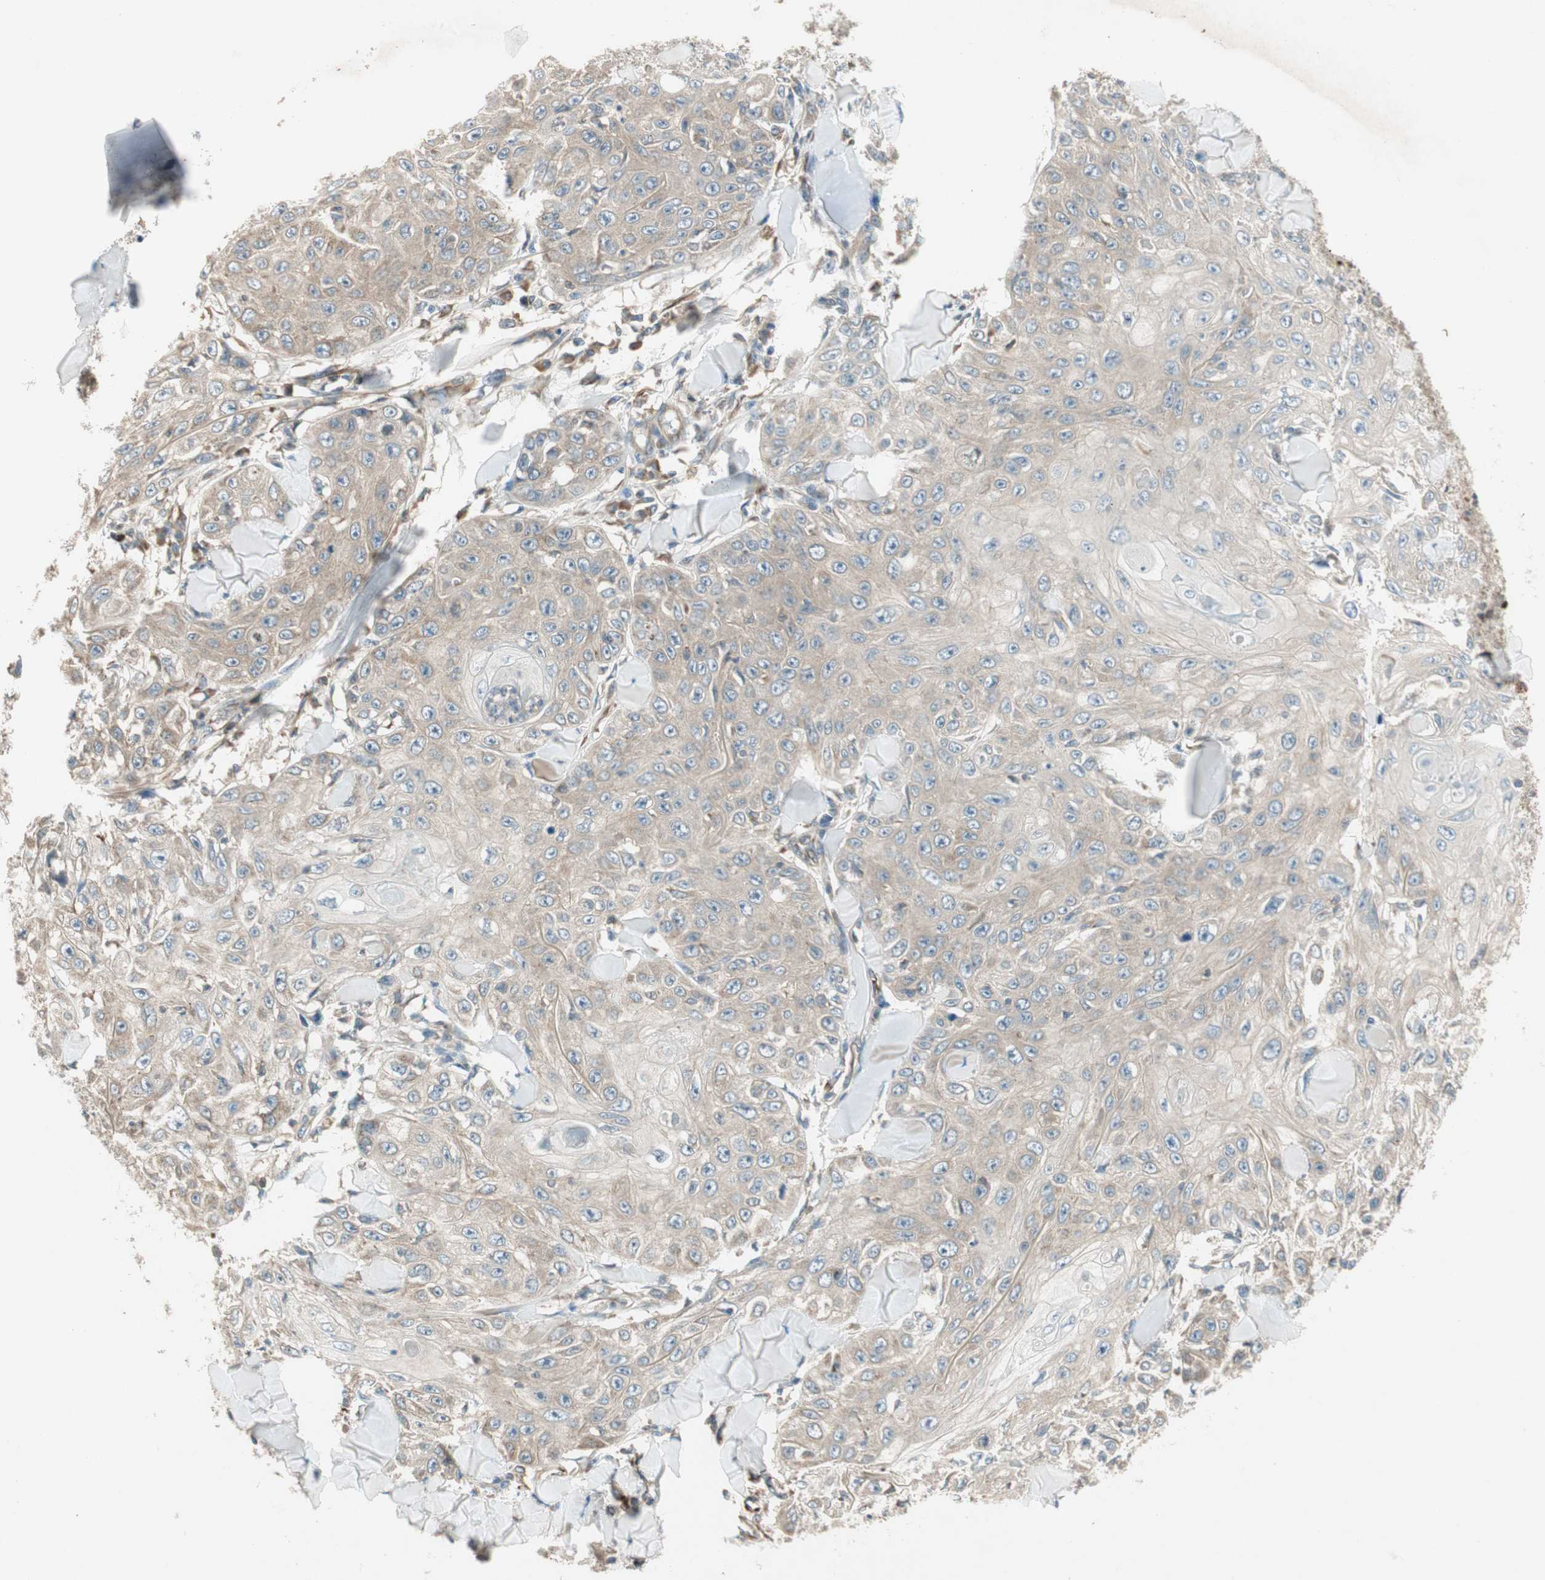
{"staining": {"intensity": "weak", "quantity": ">75%", "location": "cytoplasmic/membranous"}, "tissue": "skin cancer", "cell_type": "Tumor cells", "image_type": "cancer", "snomed": [{"axis": "morphology", "description": "Squamous cell carcinoma, NOS"}, {"axis": "topography", "description": "Skin"}], "caption": "Weak cytoplasmic/membranous protein staining is present in approximately >75% of tumor cells in squamous cell carcinoma (skin). Immunohistochemistry stains the protein in brown and the nuclei are stained blue.", "gene": "CHADL", "patient": {"sex": "male", "age": 86}}